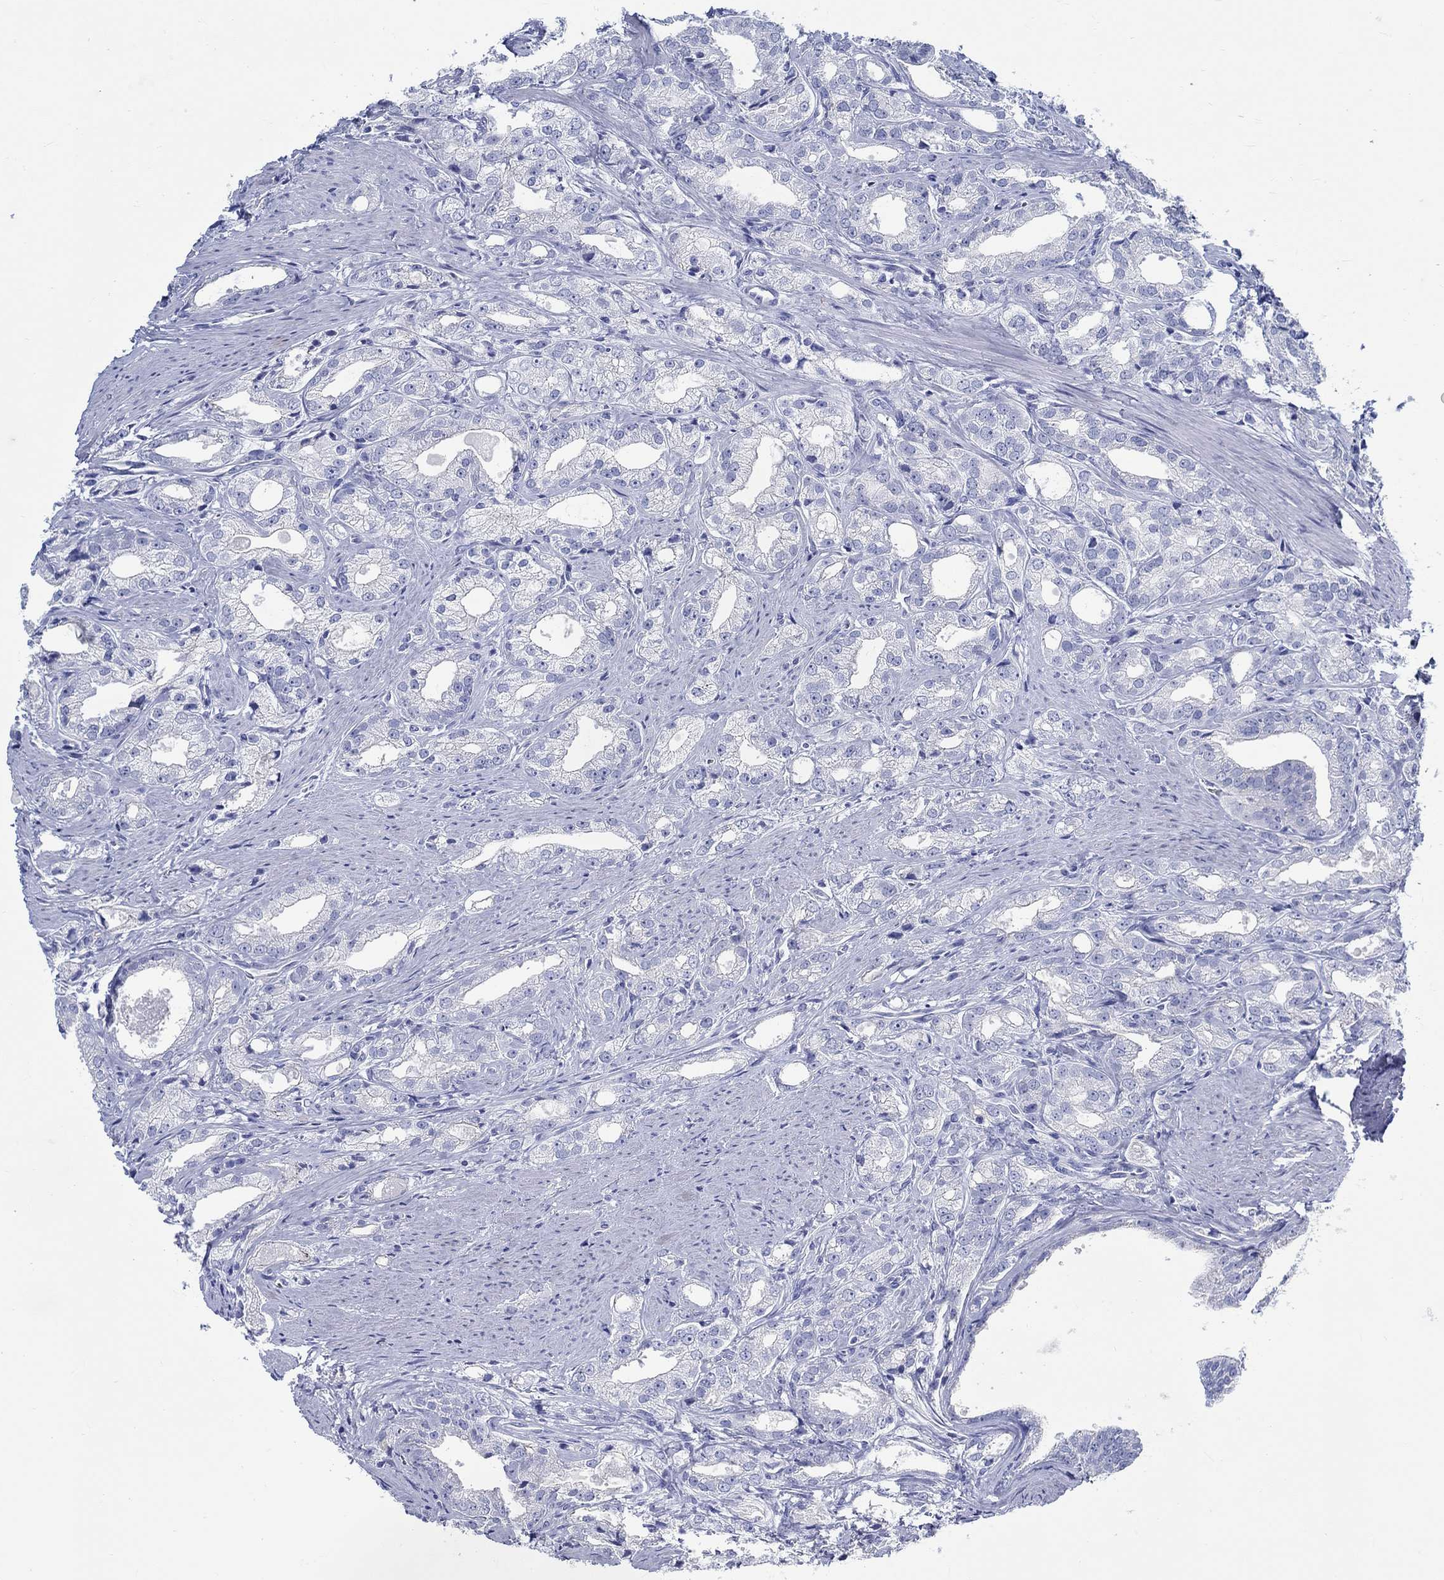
{"staining": {"intensity": "negative", "quantity": "none", "location": "none"}, "tissue": "prostate cancer", "cell_type": "Tumor cells", "image_type": "cancer", "snomed": [{"axis": "morphology", "description": "Adenocarcinoma, NOS"}, {"axis": "morphology", "description": "Adenocarcinoma, High grade"}, {"axis": "topography", "description": "Prostate"}], "caption": "Prostate cancer was stained to show a protein in brown. There is no significant positivity in tumor cells.", "gene": "RD3L", "patient": {"sex": "male", "age": 70}}